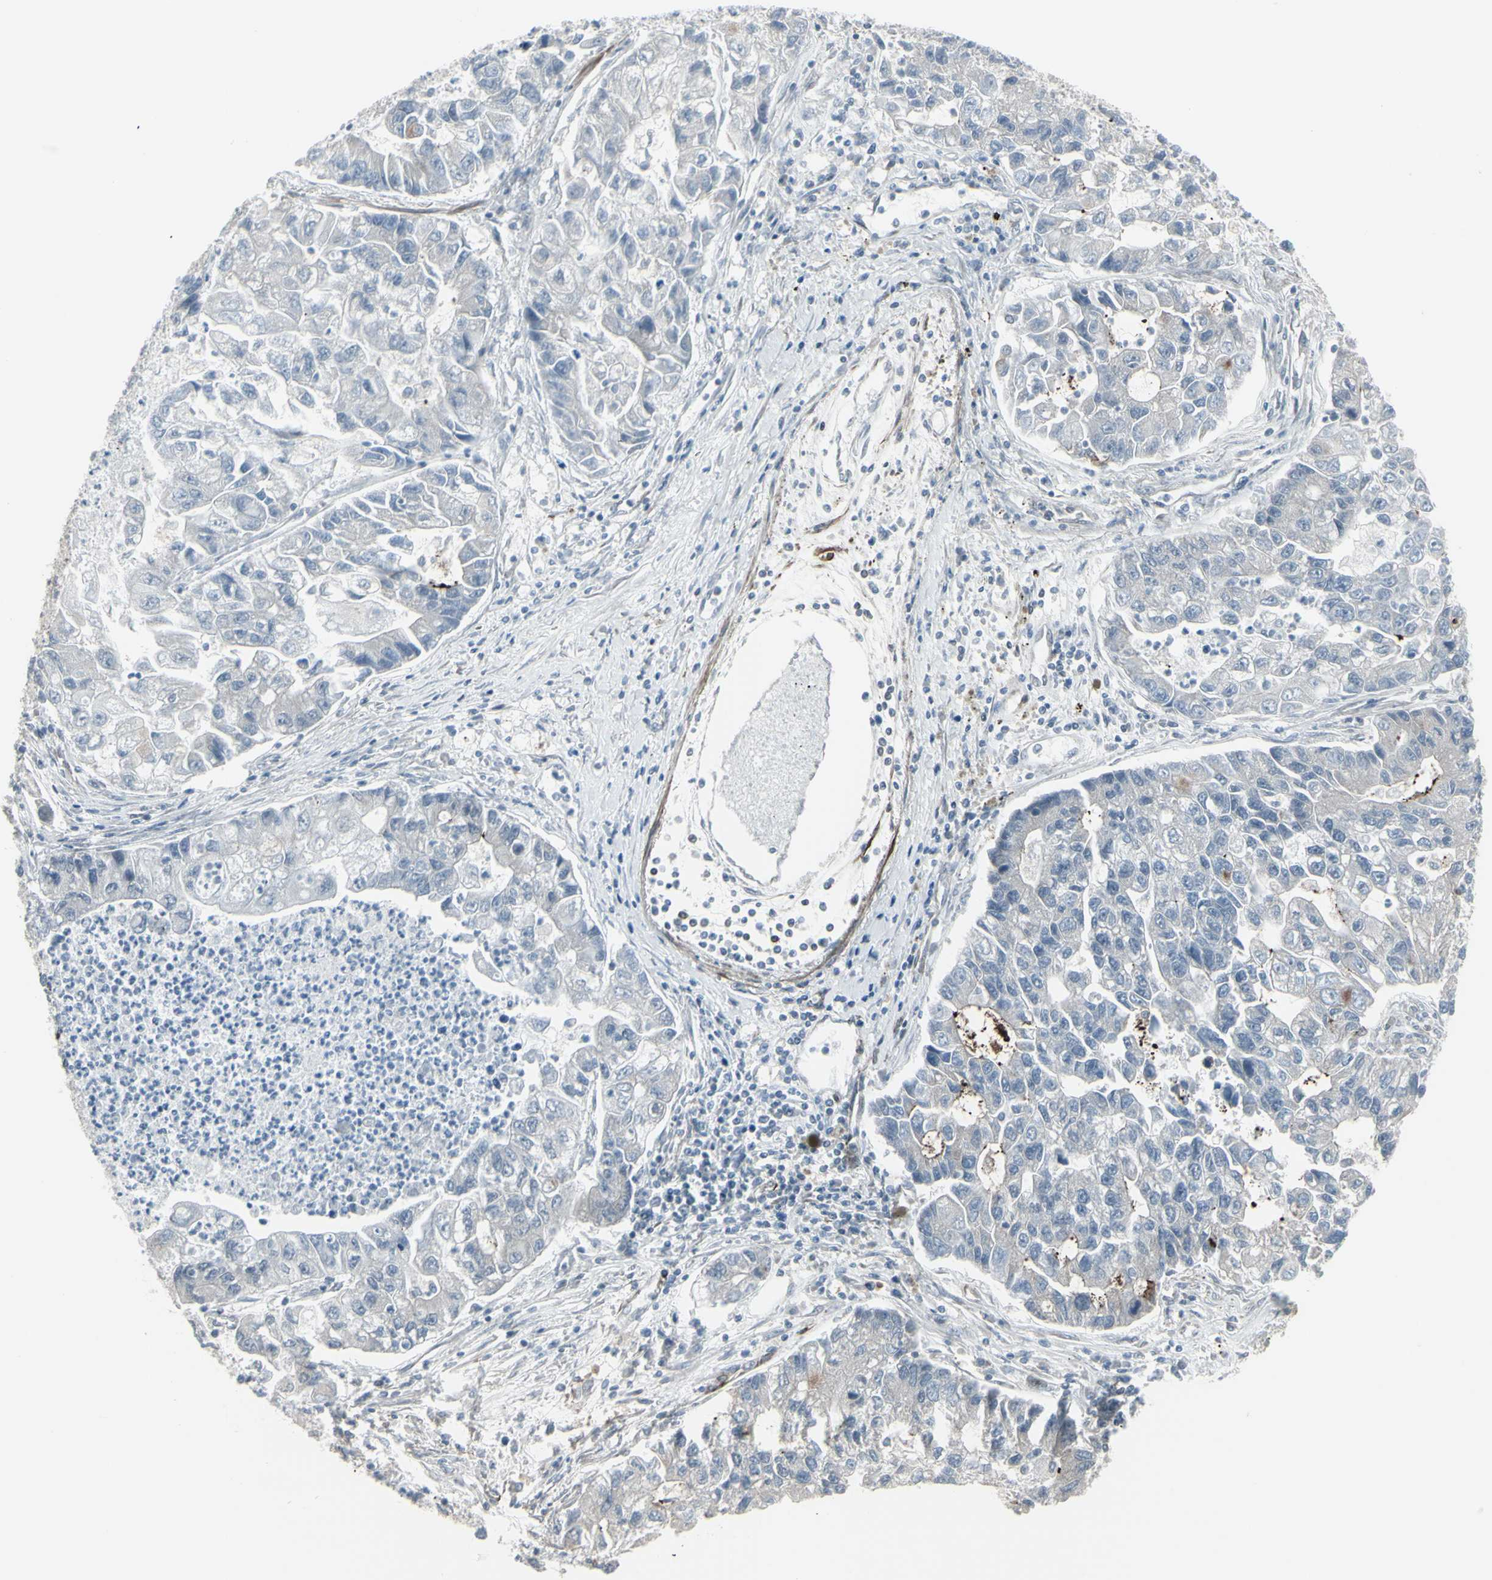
{"staining": {"intensity": "weak", "quantity": "<25%", "location": "cytoplasmic/membranous"}, "tissue": "lung cancer", "cell_type": "Tumor cells", "image_type": "cancer", "snomed": [{"axis": "morphology", "description": "Adenocarcinoma, NOS"}, {"axis": "topography", "description": "Lung"}], "caption": "IHC photomicrograph of lung cancer stained for a protein (brown), which shows no expression in tumor cells.", "gene": "DTX3L", "patient": {"sex": "female", "age": 51}}